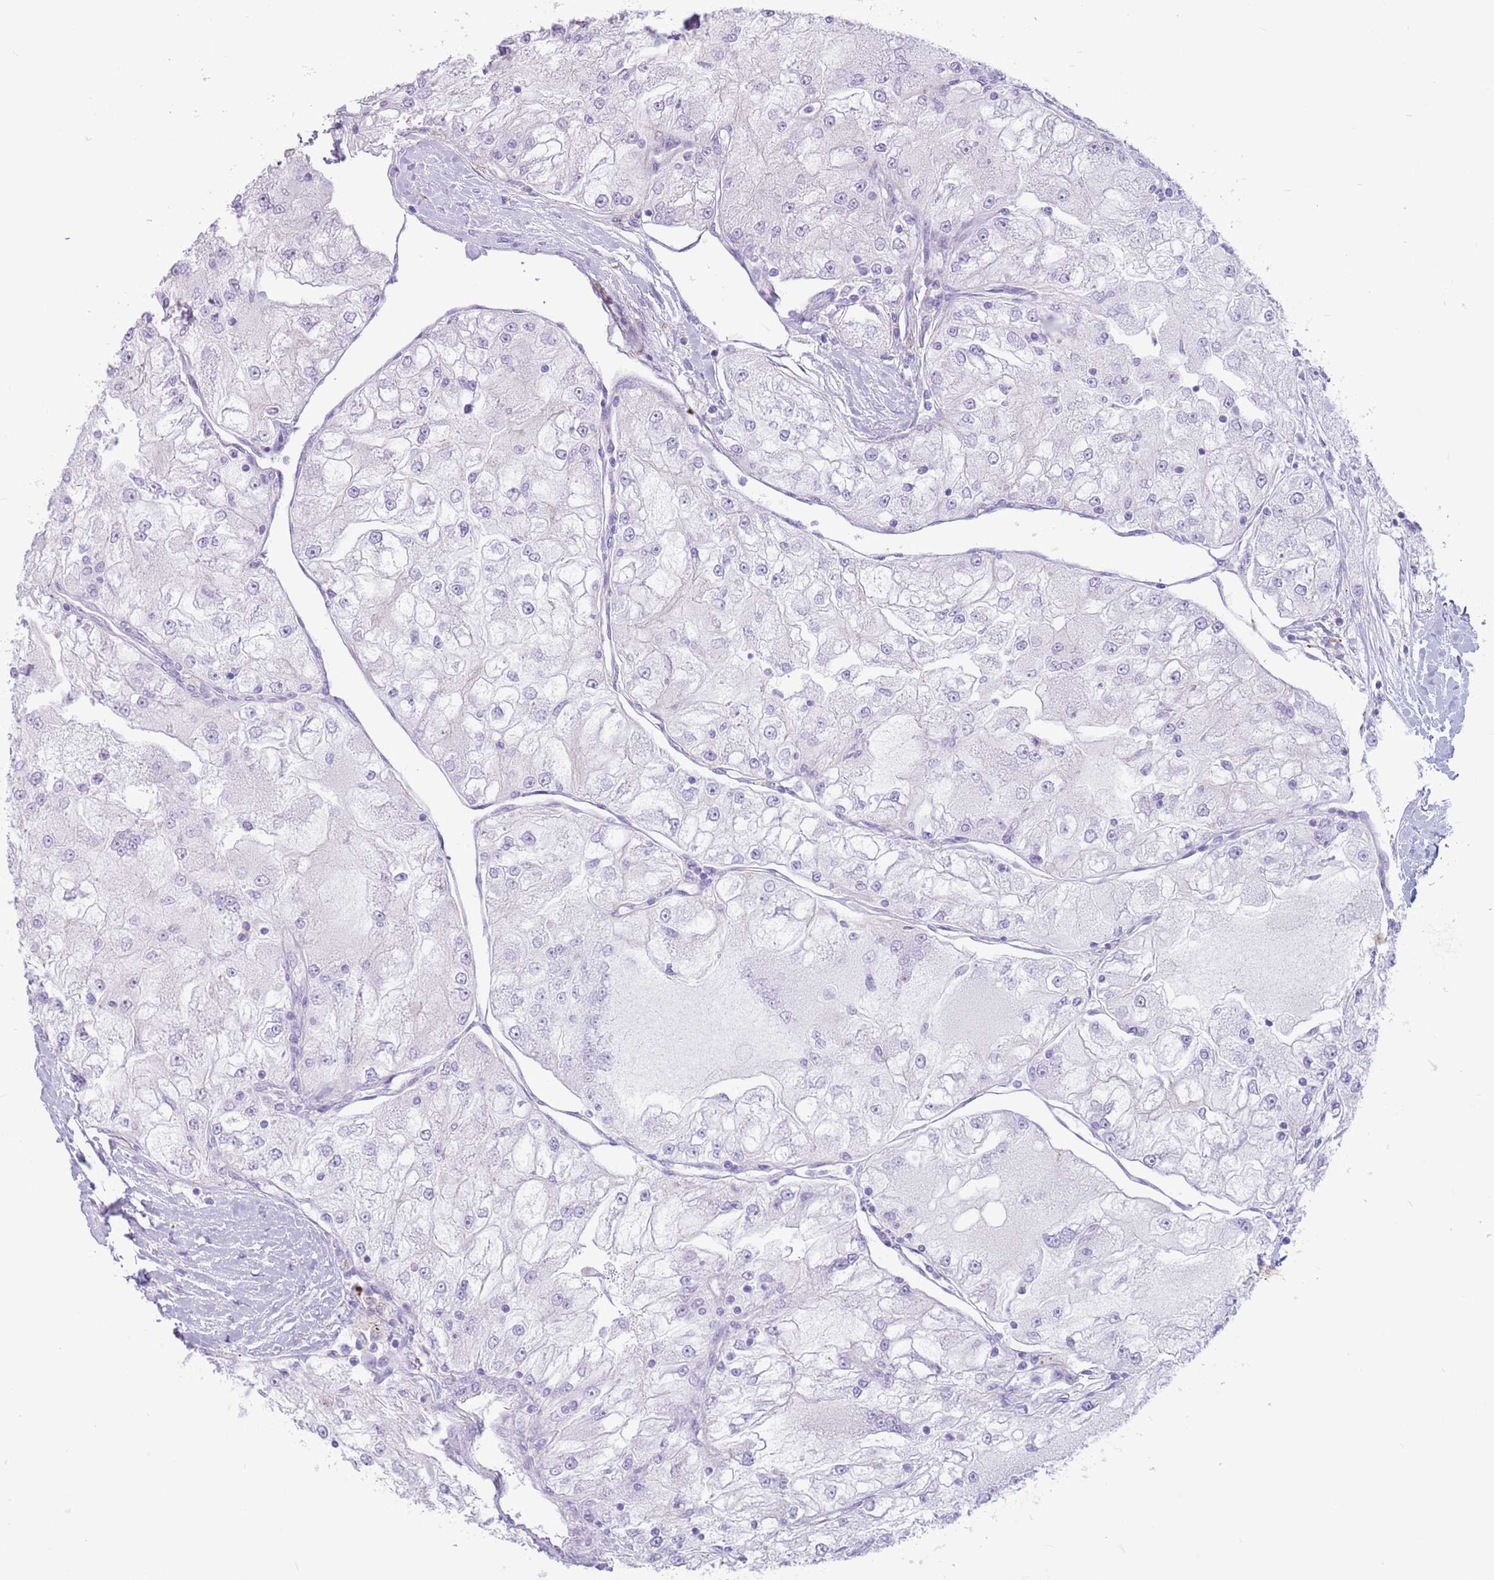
{"staining": {"intensity": "negative", "quantity": "none", "location": "none"}, "tissue": "renal cancer", "cell_type": "Tumor cells", "image_type": "cancer", "snomed": [{"axis": "morphology", "description": "Adenocarcinoma, NOS"}, {"axis": "topography", "description": "Kidney"}], "caption": "Tumor cells show no significant protein expression in adenocarcinoma (renal).", "gene": "SNX6", "patient": {"sex": "female", "age": 72}}